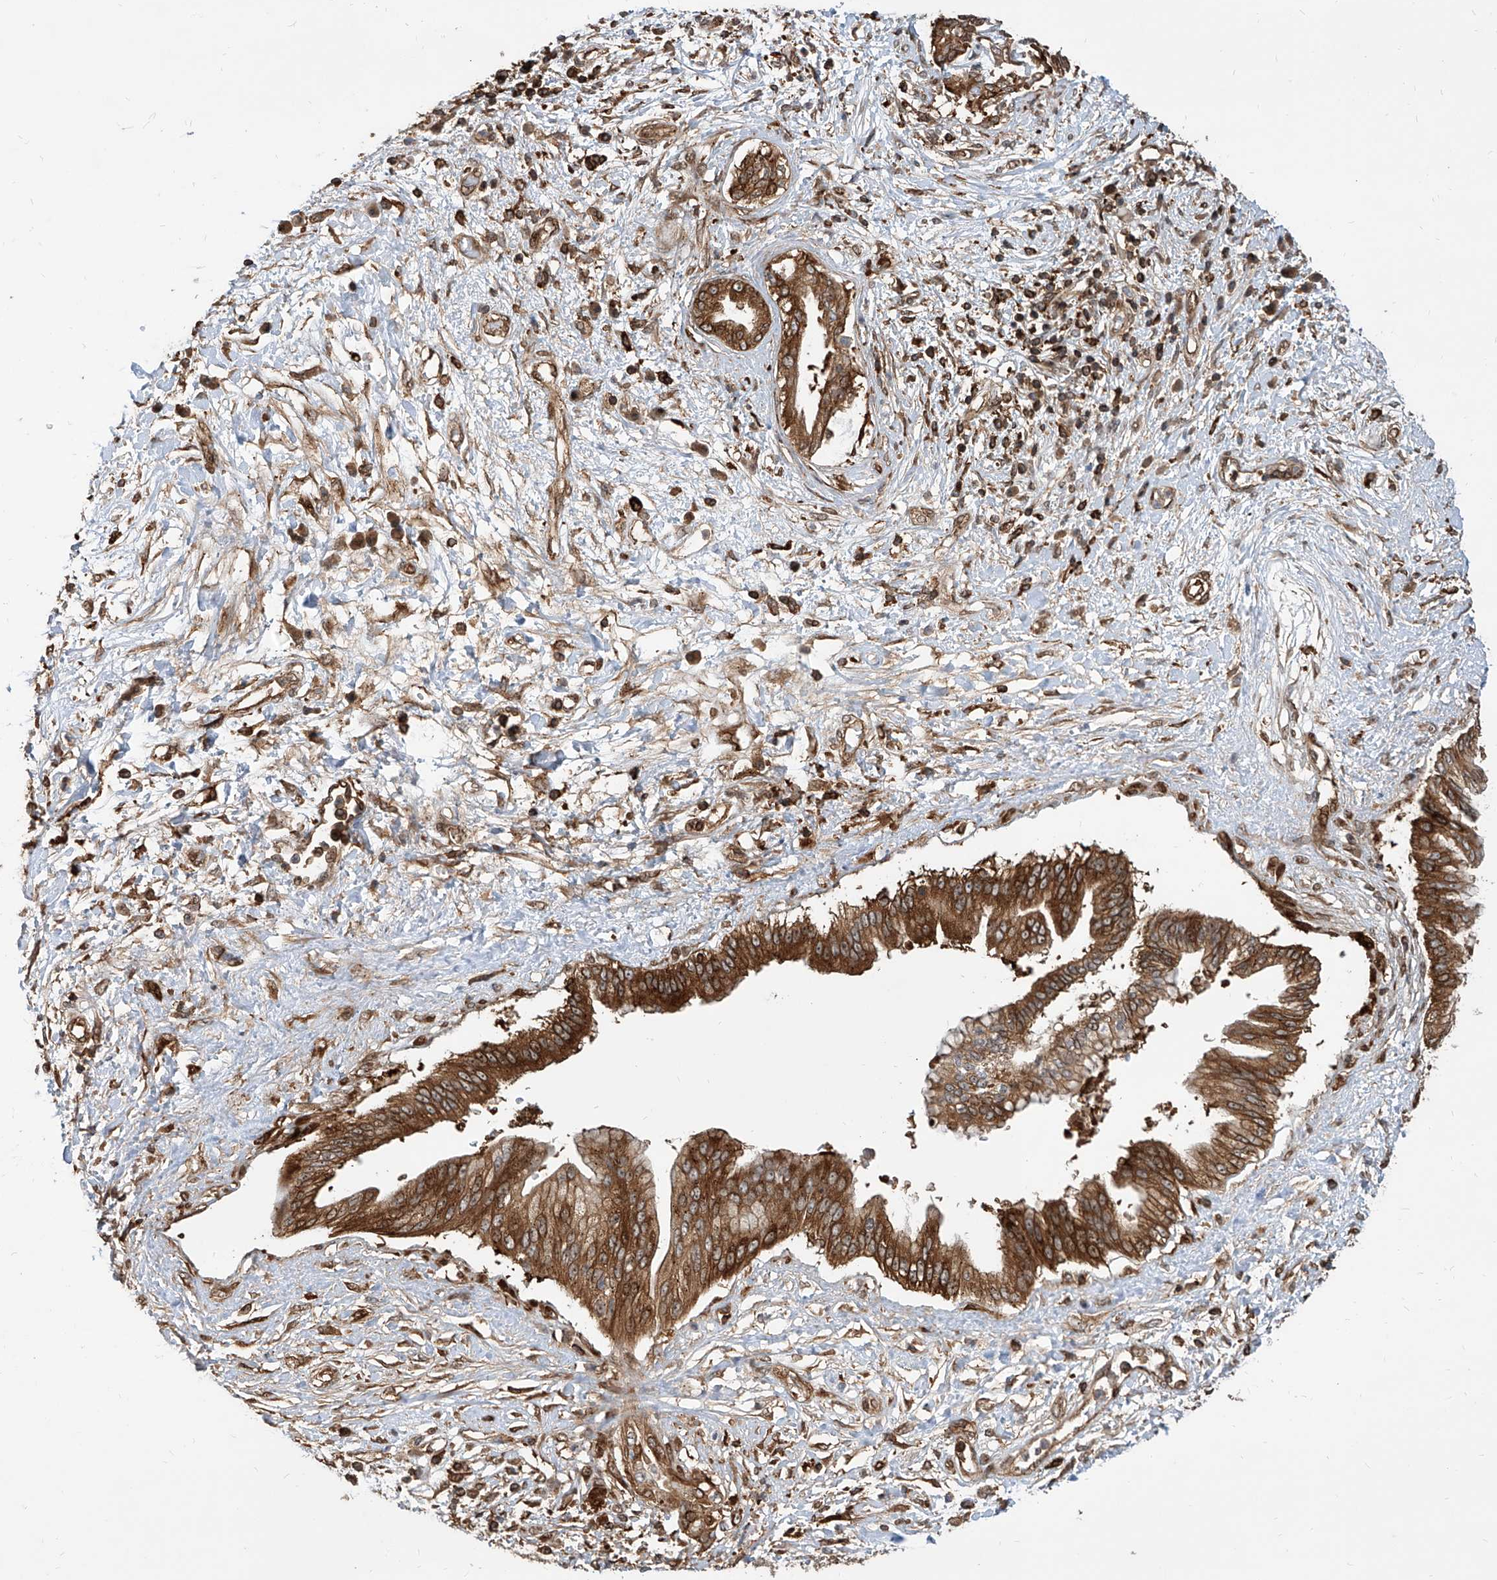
{"staining": {"intensity": "strong", "quantity": ">75%", "location": "cytoplasmic/membranous"}, "tissue": "pancreatic cancer", "cell_type": "Tumor cells", "image_type": "cancer", "snomed": [{"axis": "morphology", "description": "Adenocarcinoma, NOS"}, {"axis": "topography", "description": "Pancreas"}], "caption": "Strong cytoplasmic/membranous positivity is present in about >75% of tumor cells in adenocarcinoma (pancreatic).", "gene": "MAGED2", "patient": {"sex": "female", "age": 56}}